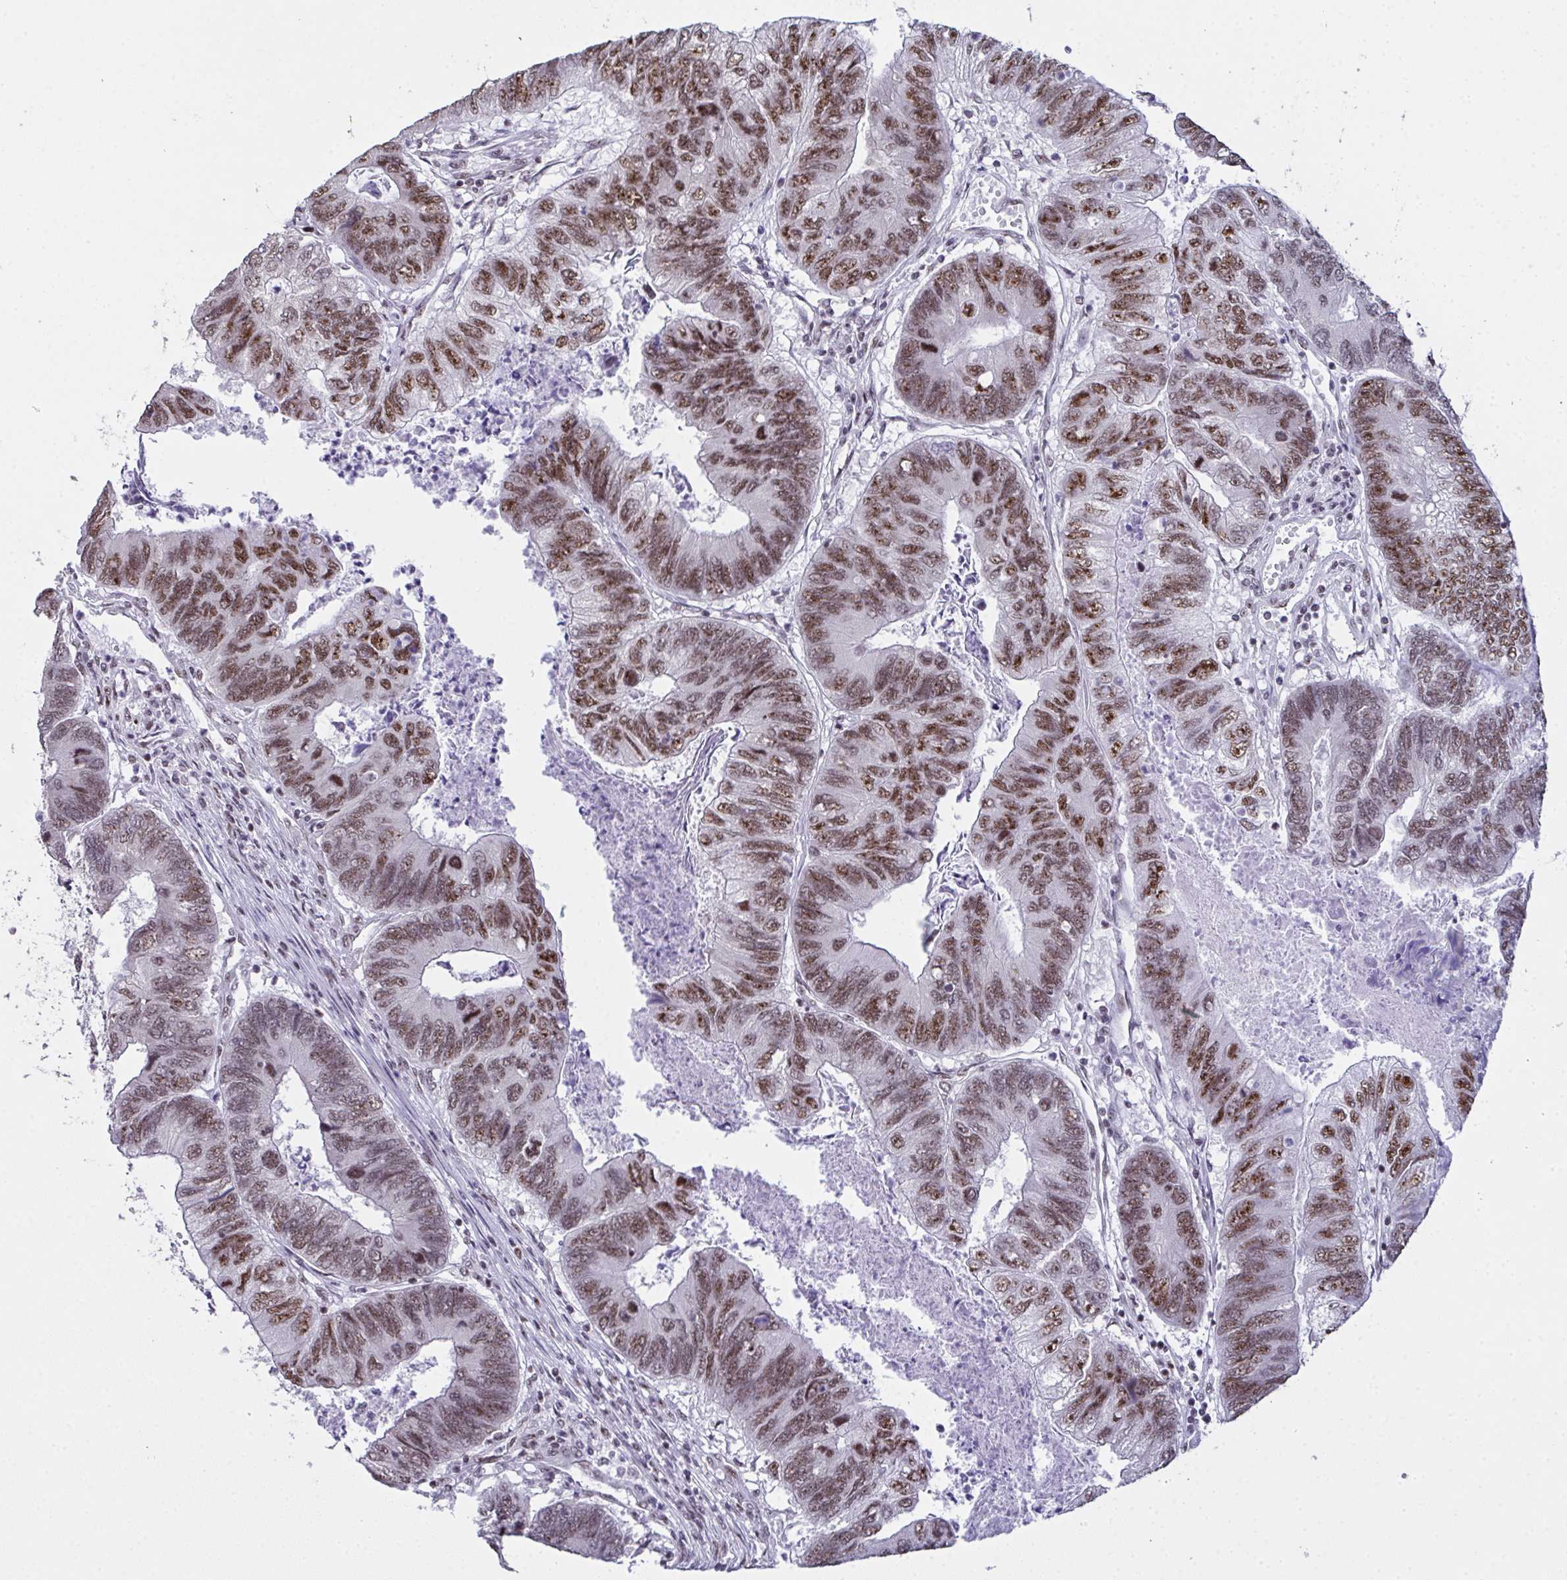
{"staining": {"intensity": "moderate", "quantity": ">75%", "location": "nuclear"}, "tissue": "colorectal cancer", "cell_type": "Tumor cells", "image_type": "cancer", "snomed": [{"axis": "morphology", "description": "Adenocarcinoma, NOS"}, {"axis": "topography", "description": "Colon"}], "caption": "Colorectal adenocarcinoma stained for a protein exhibits moderate nuclear positivity in tumor cells.", "gene": "ZNF800", "patient": {"sex": "female", "age": 67}}